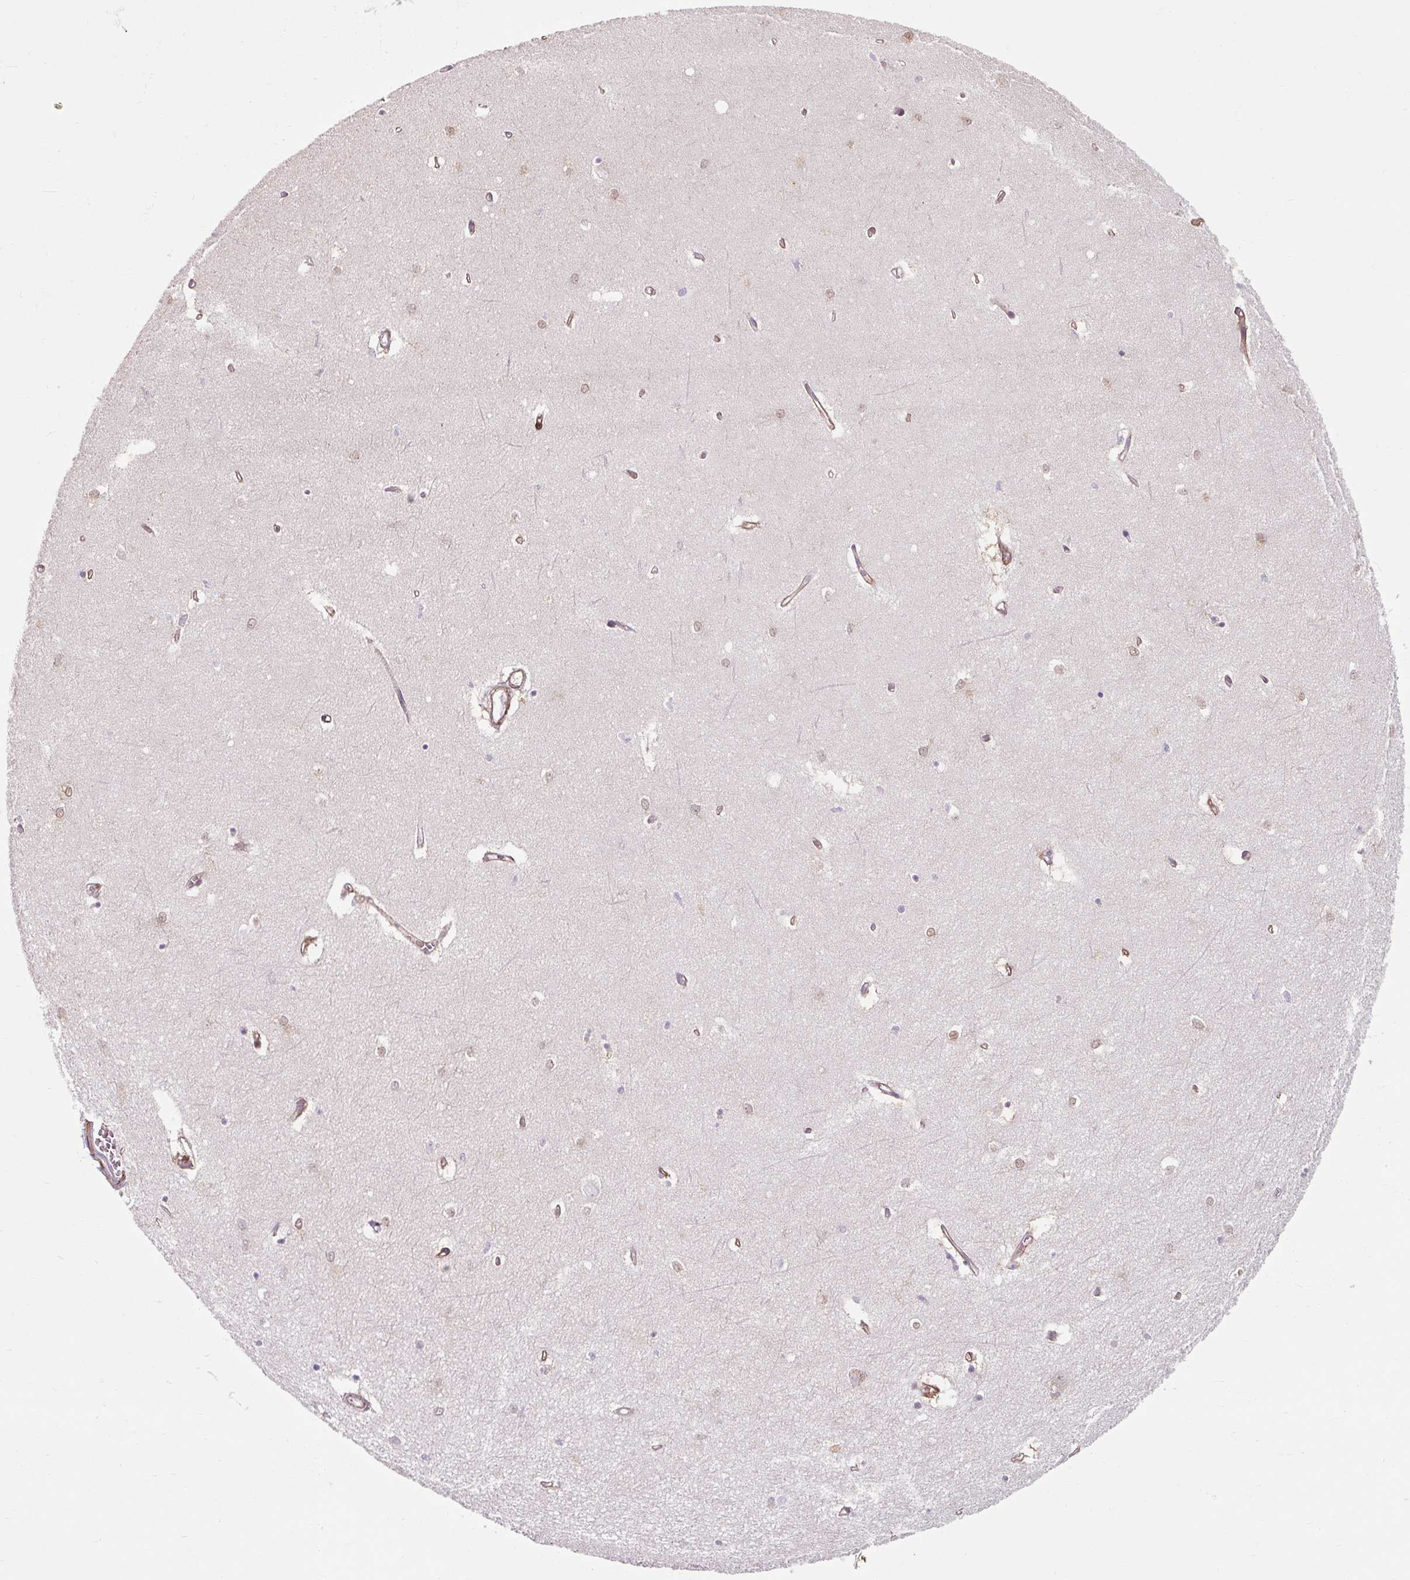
{"staining": {"intensity": "negative", "quantity": "none", "location": "none"}, "tissue": "hippocampus", "cell_type": "Glial cells", "image_type": "normal", "snomed": [{"axis": "morphology", "description": "Normal tissue, NOS"}, {"axis": "topography", "description": "Hippocampus"}], "caption": "High magnification brightfield microscopy of normal hippocampus stained with DAB (3,3'-diaminobenzidine) (brown) and counterstained with hematoxylin (blue): glial cells show no significant positivity. (Stains: DAB IHC with hematoxylin counter stain, Microscopy: brightfield microscopy at high magnification).", "gene": "MRPS5", "patient": {"sex": "female", "age": 64}}